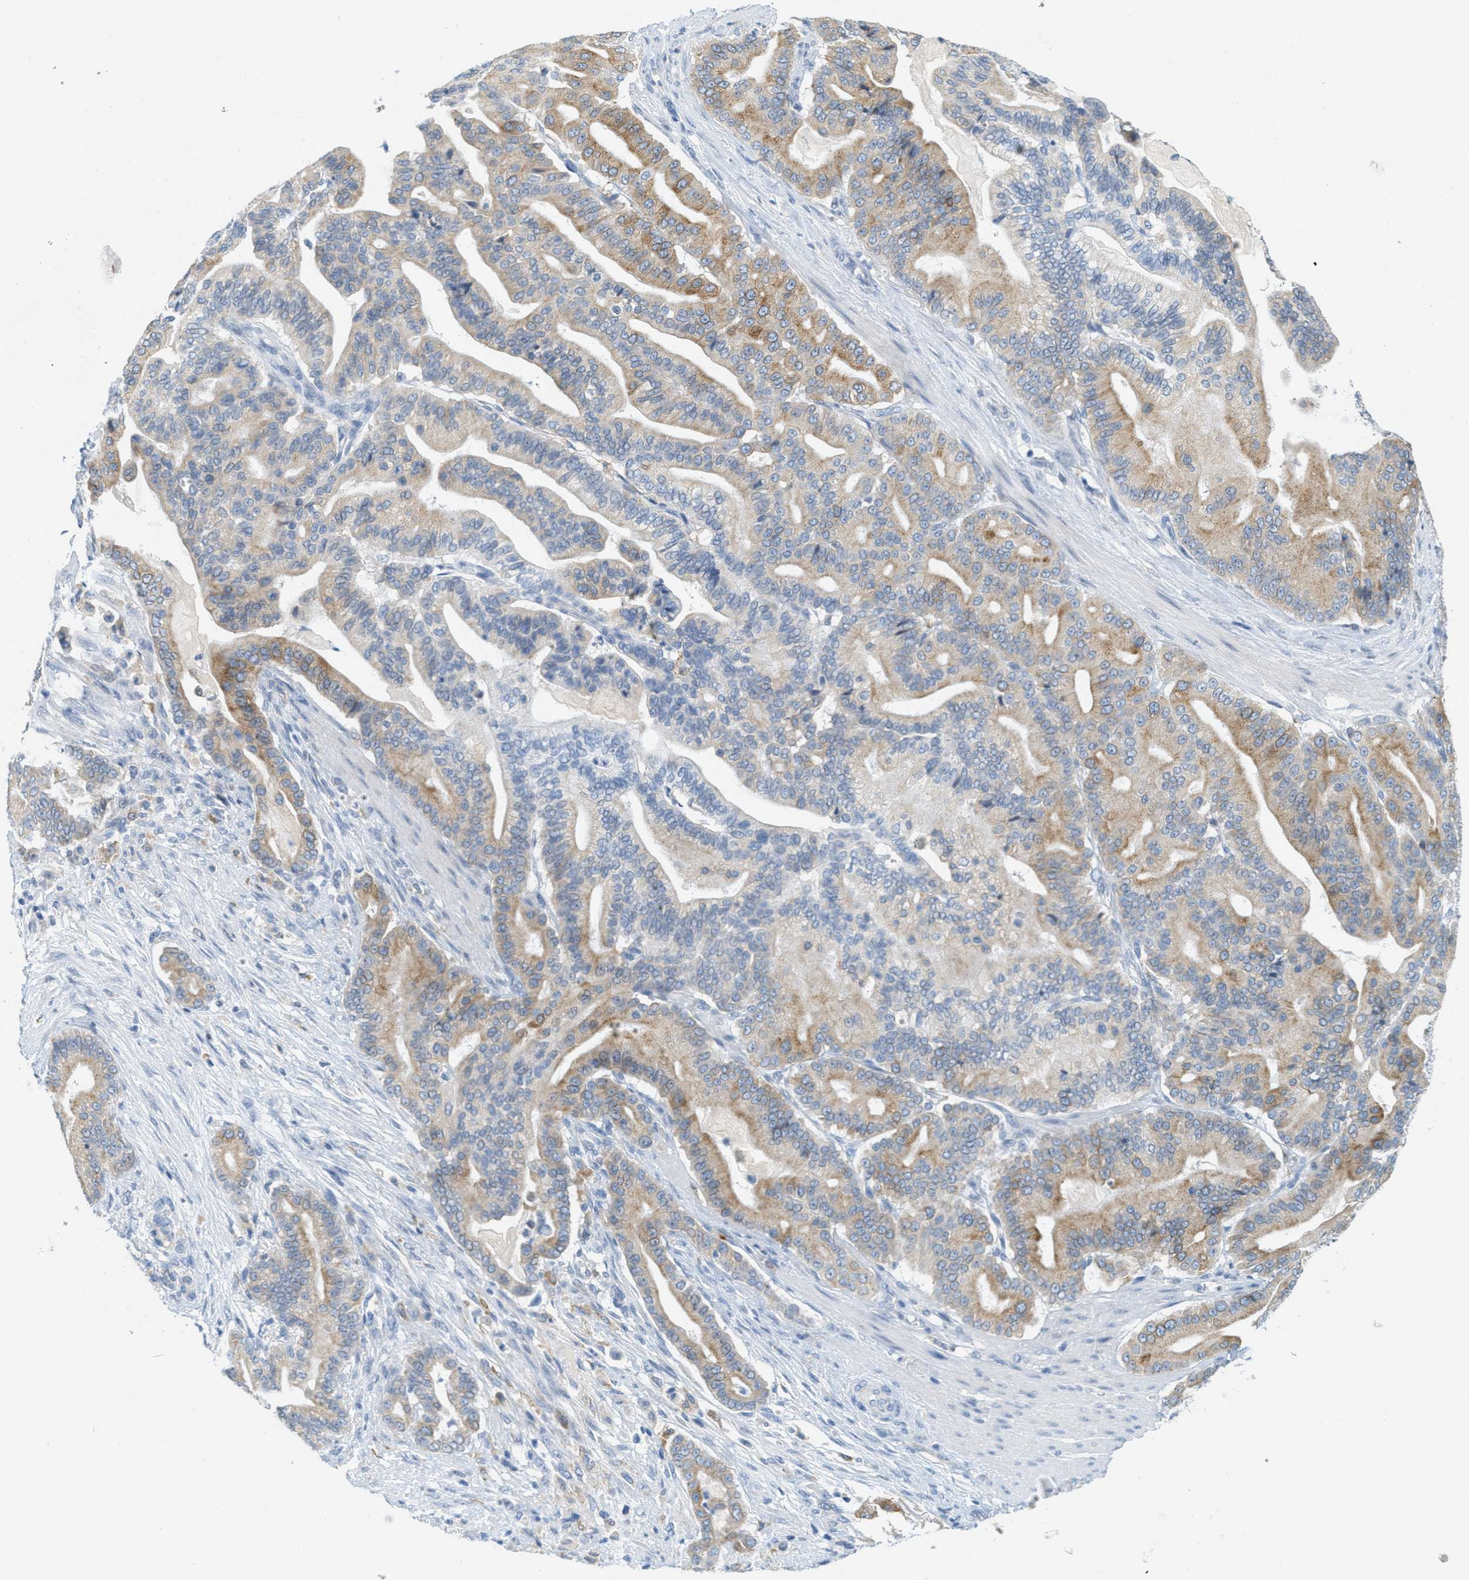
{"staining": {"intensity": "moderate", "quantity": ">75%", "location": "cytoplasmic/membranous"}, "tissue": "pancreatic cancer", "cell_type": "Tumor cells", "image_type": "cancer", "snomed": [{"axis": "morphology", "description": "Normal tissue, NOS"}, {"axis": "morphology", "description": "Adenocarcinoma, NOS"}, {"axis": "topography", "description": "Pancreas"}], "caption": "Immunohistochemical staining of adenocarcinoma (pancreatic) demonstrates medium levels of moderate cytoplasmic/membranous protein staining in about >75% of tumor cells.", "gene": "TEX264", "patient": {"sex": "male", "age": 63}}